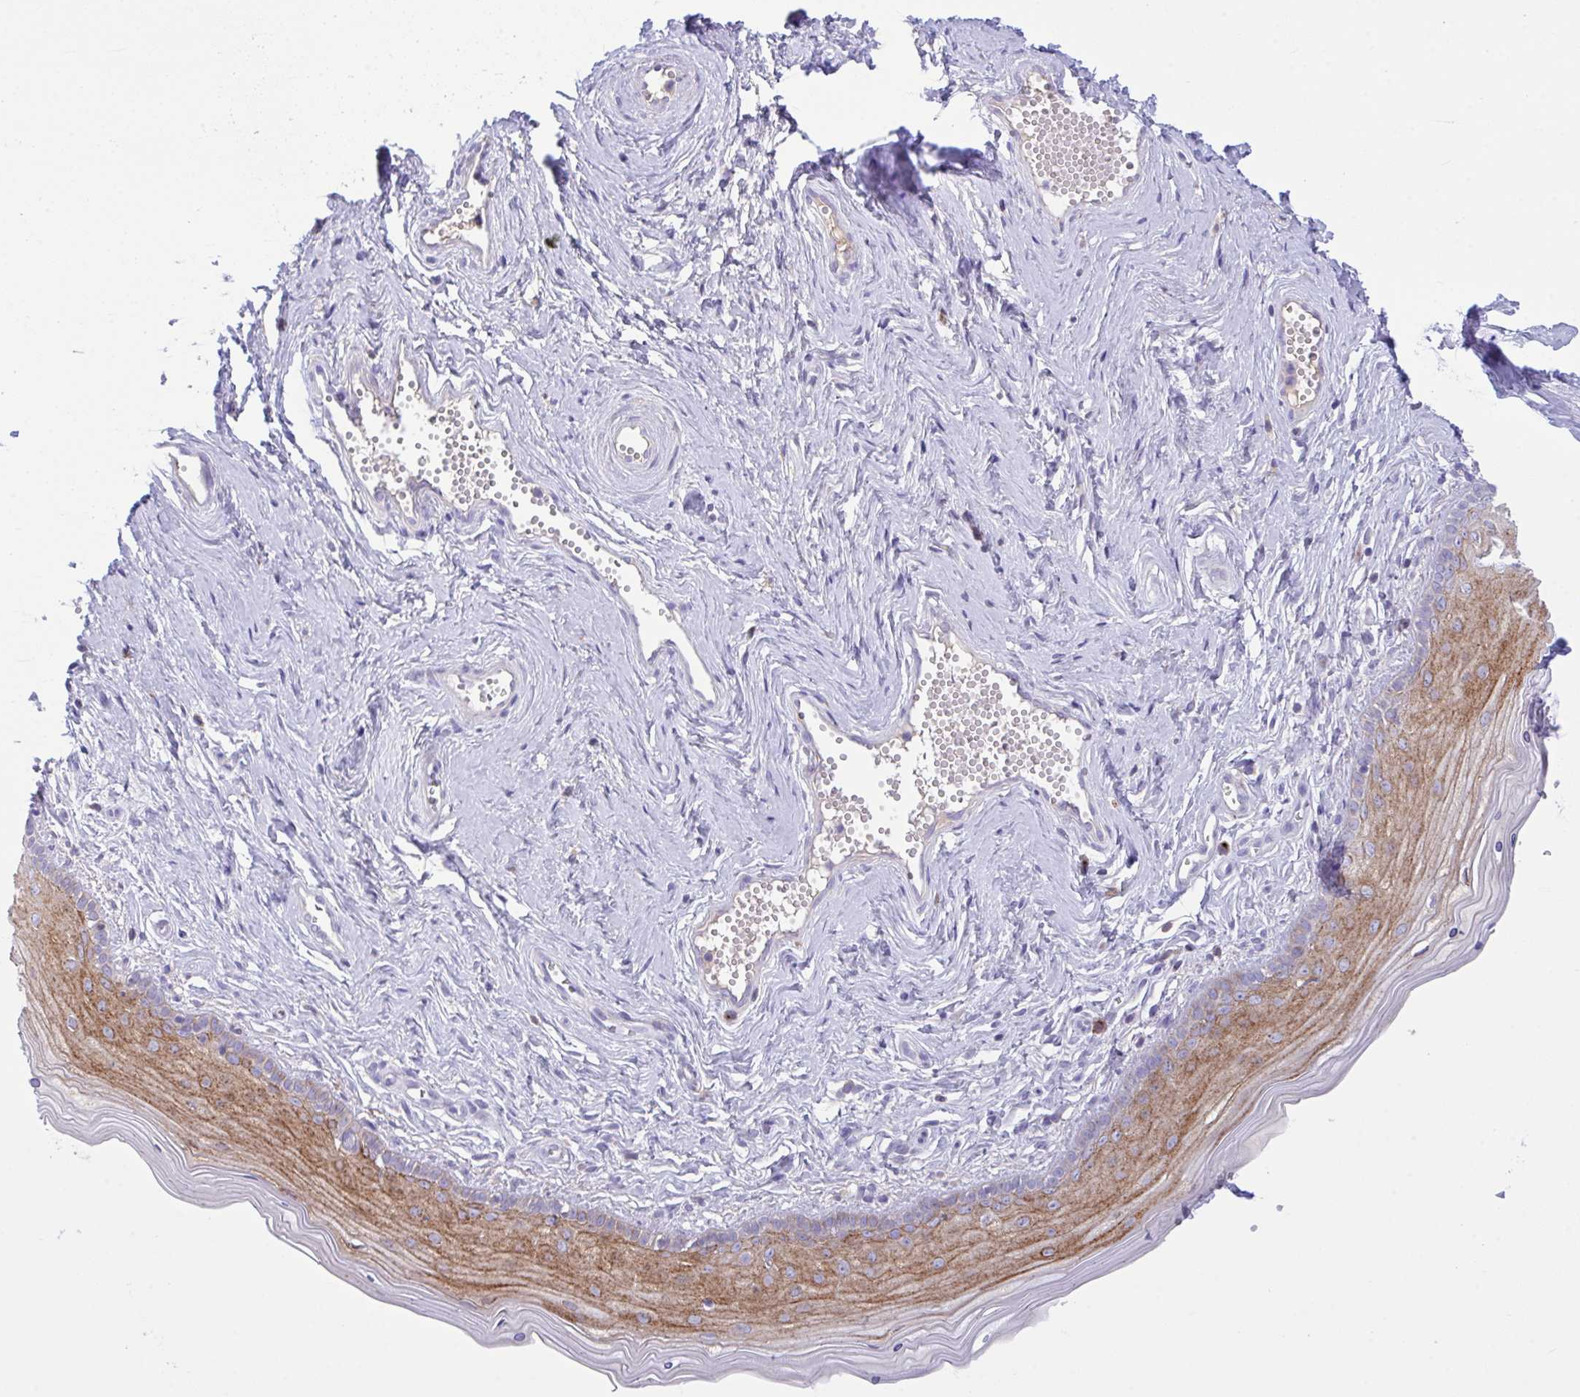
{"staining": {"intensity": "strong", "quantity": "25%-75%", "location": "cytoplasmic/membranous"}, "tissue": "vagina", "cell_type": "Squamous epithelial cells", "image_type": "normal", "snomed": [{"axis": "morphology", "description": "Normal tissue, NOS"}, {"axis": "topography", "description": "Vagina"}], "caption": "Strong cytoplasmic/membranous protein staining is seen in approximately 25%-75% of squamous epithelial cells in vagina. (DAB IHC, brown staining for protein, blue staining for nuclei).", "gene": "FBXL20", "patient": {"sex": "female", "age": 38}}